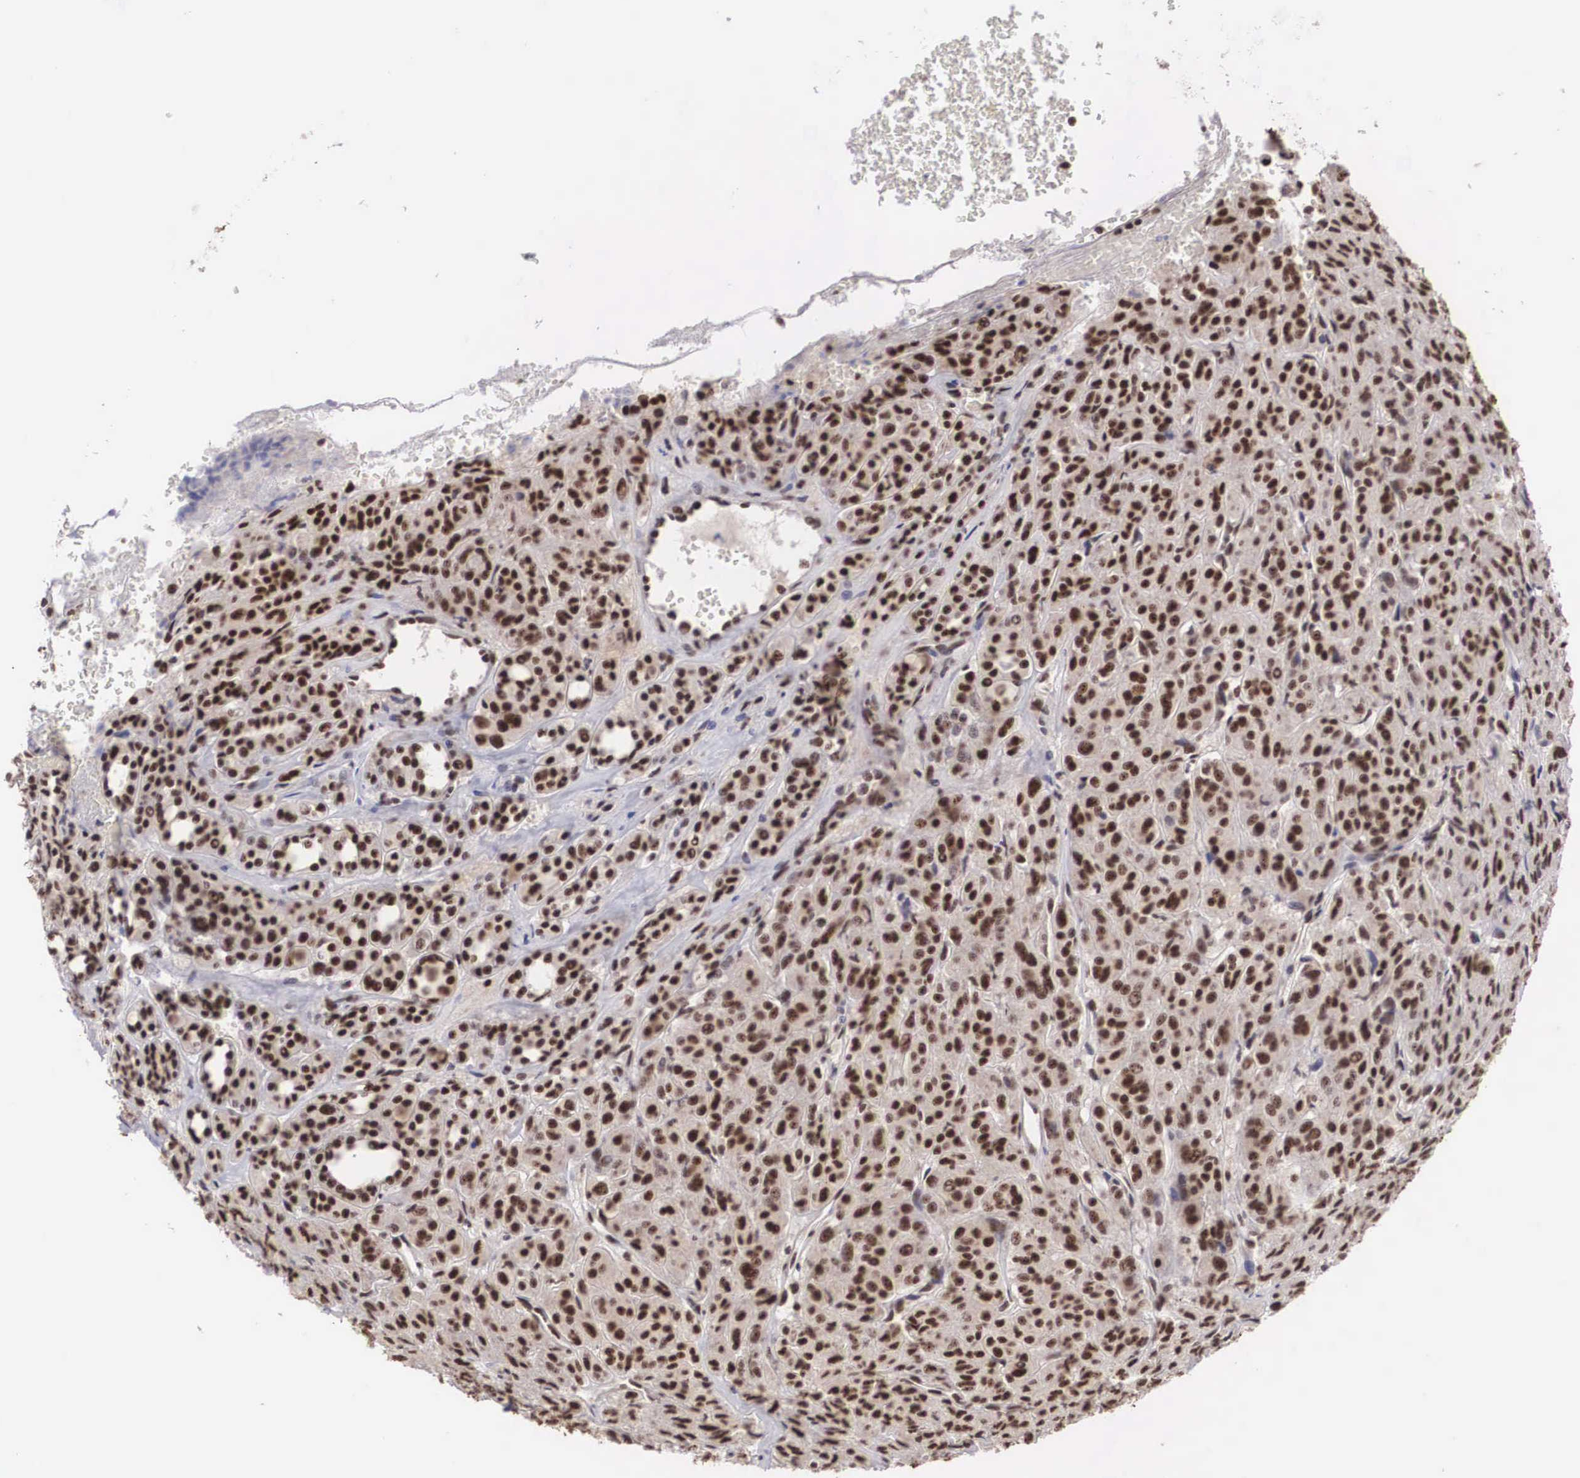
{"staining": {"intensity": "strong", "quantity": ">75%", "location": "nuclear"}, "tissue": "thyroid cancer", "cell_type": "Tumor cells", "image_type": "cancer", "snomed": [{"axis": "morphology", "description": "Follicular adenoma carcinoma, NOS"}, {"axis": "topography", "description": "Thyroid gland"}], "caption": "Tumor cells reveal high levels of strong nuclear positivity in approximately >75% of cells in follicular adenoma carcinoma (thyroid).", "gene": "HTATSF1", "patient": {"sex": "female", "age": 71}}